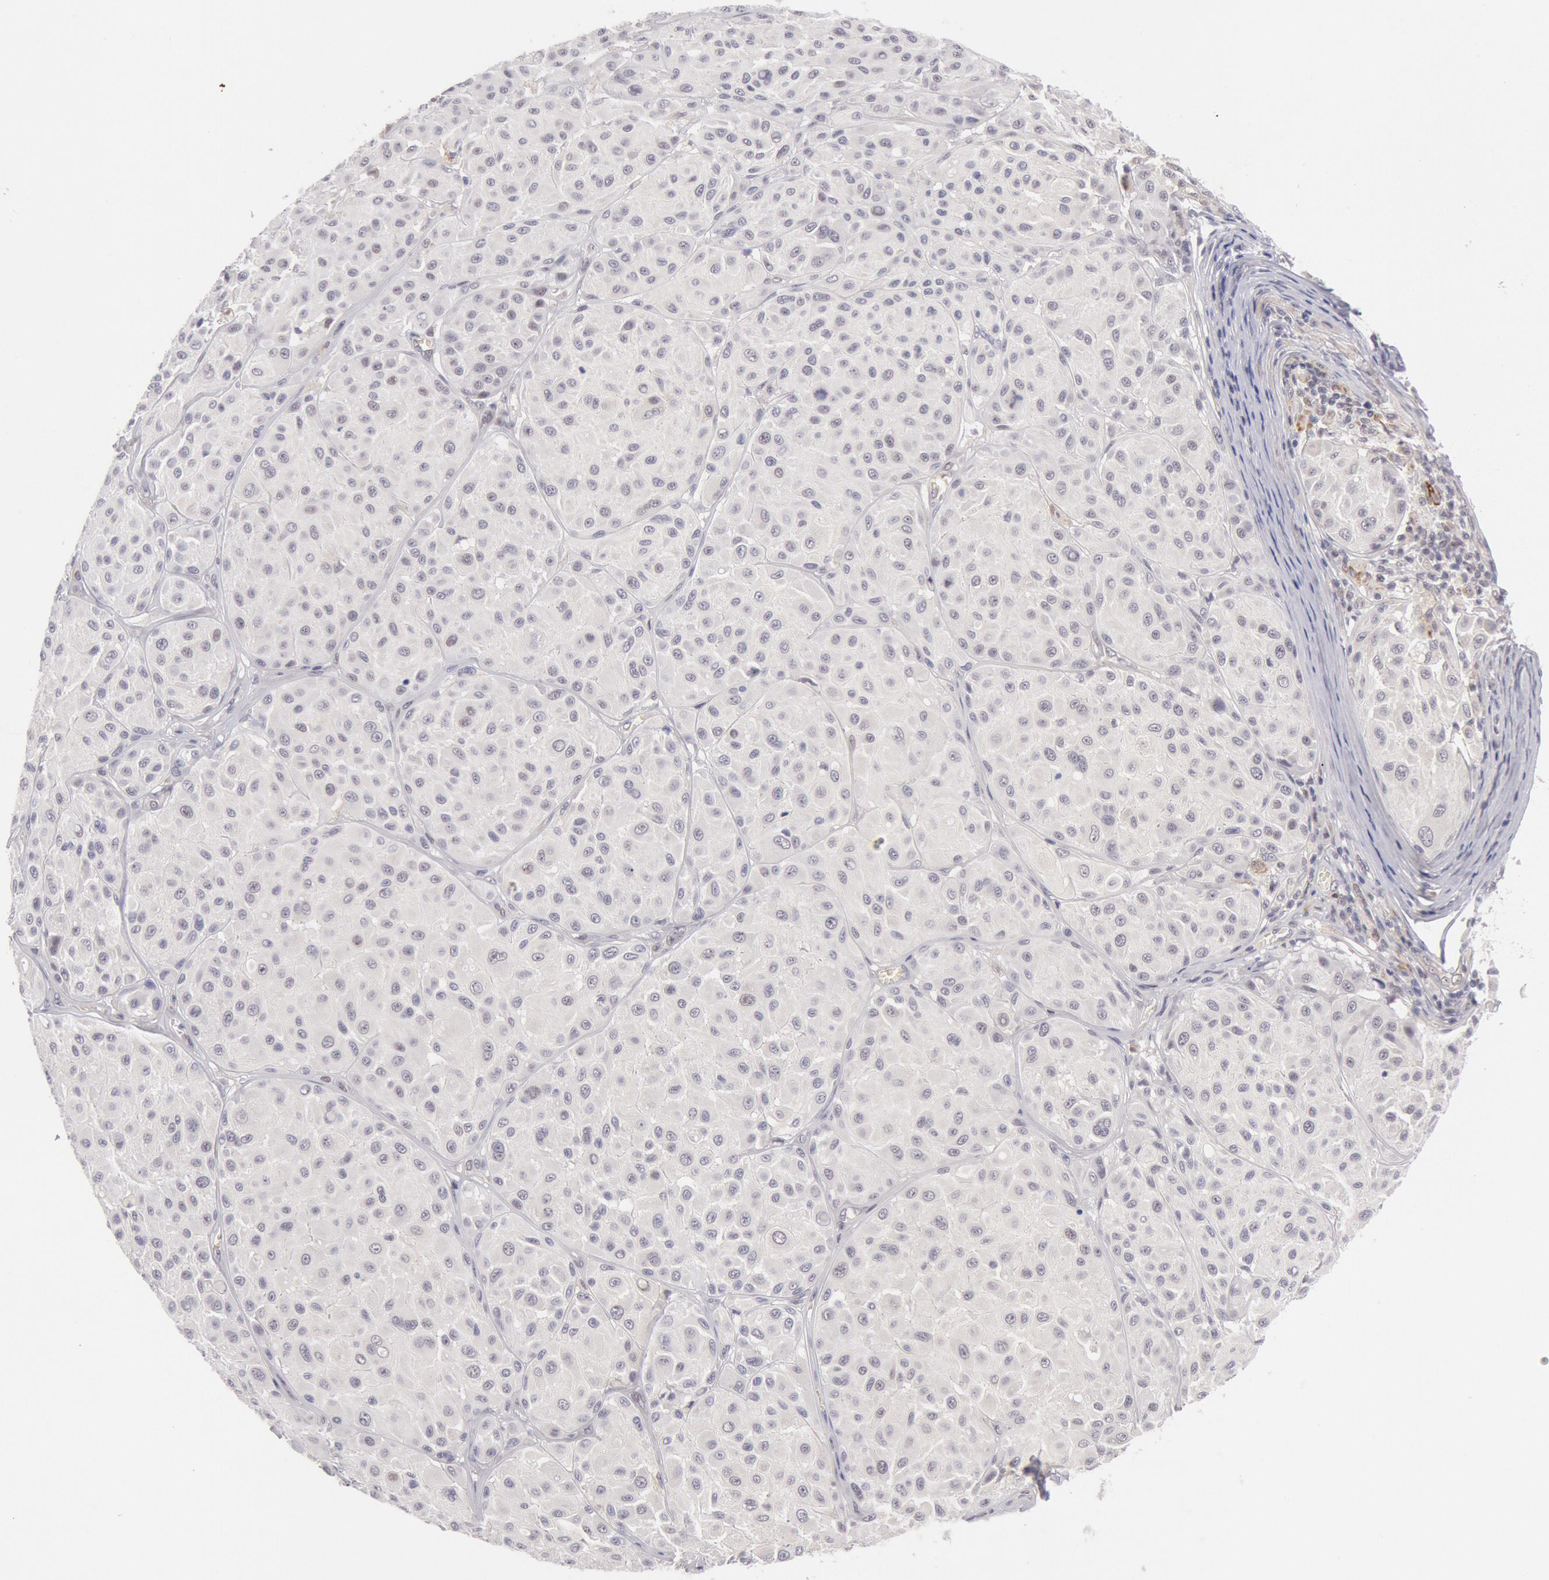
{"staining": {"intensity": "negative", "quantity": "none", "location": "none"}, "tissue": "melanoma", "cell_type": "Tumor cells", "image_type": "cancer", "snomed": [{"axis": "morphology", "description": "Malignant melanoma, NOS"}, {"axis": "topography", "description": "Skin"}], "caption": "Image shows no protein expression in tumor cells of melanoma tissue.", "gene": "CDKN2B", "patient": {"sex": "male", "age": 36}}